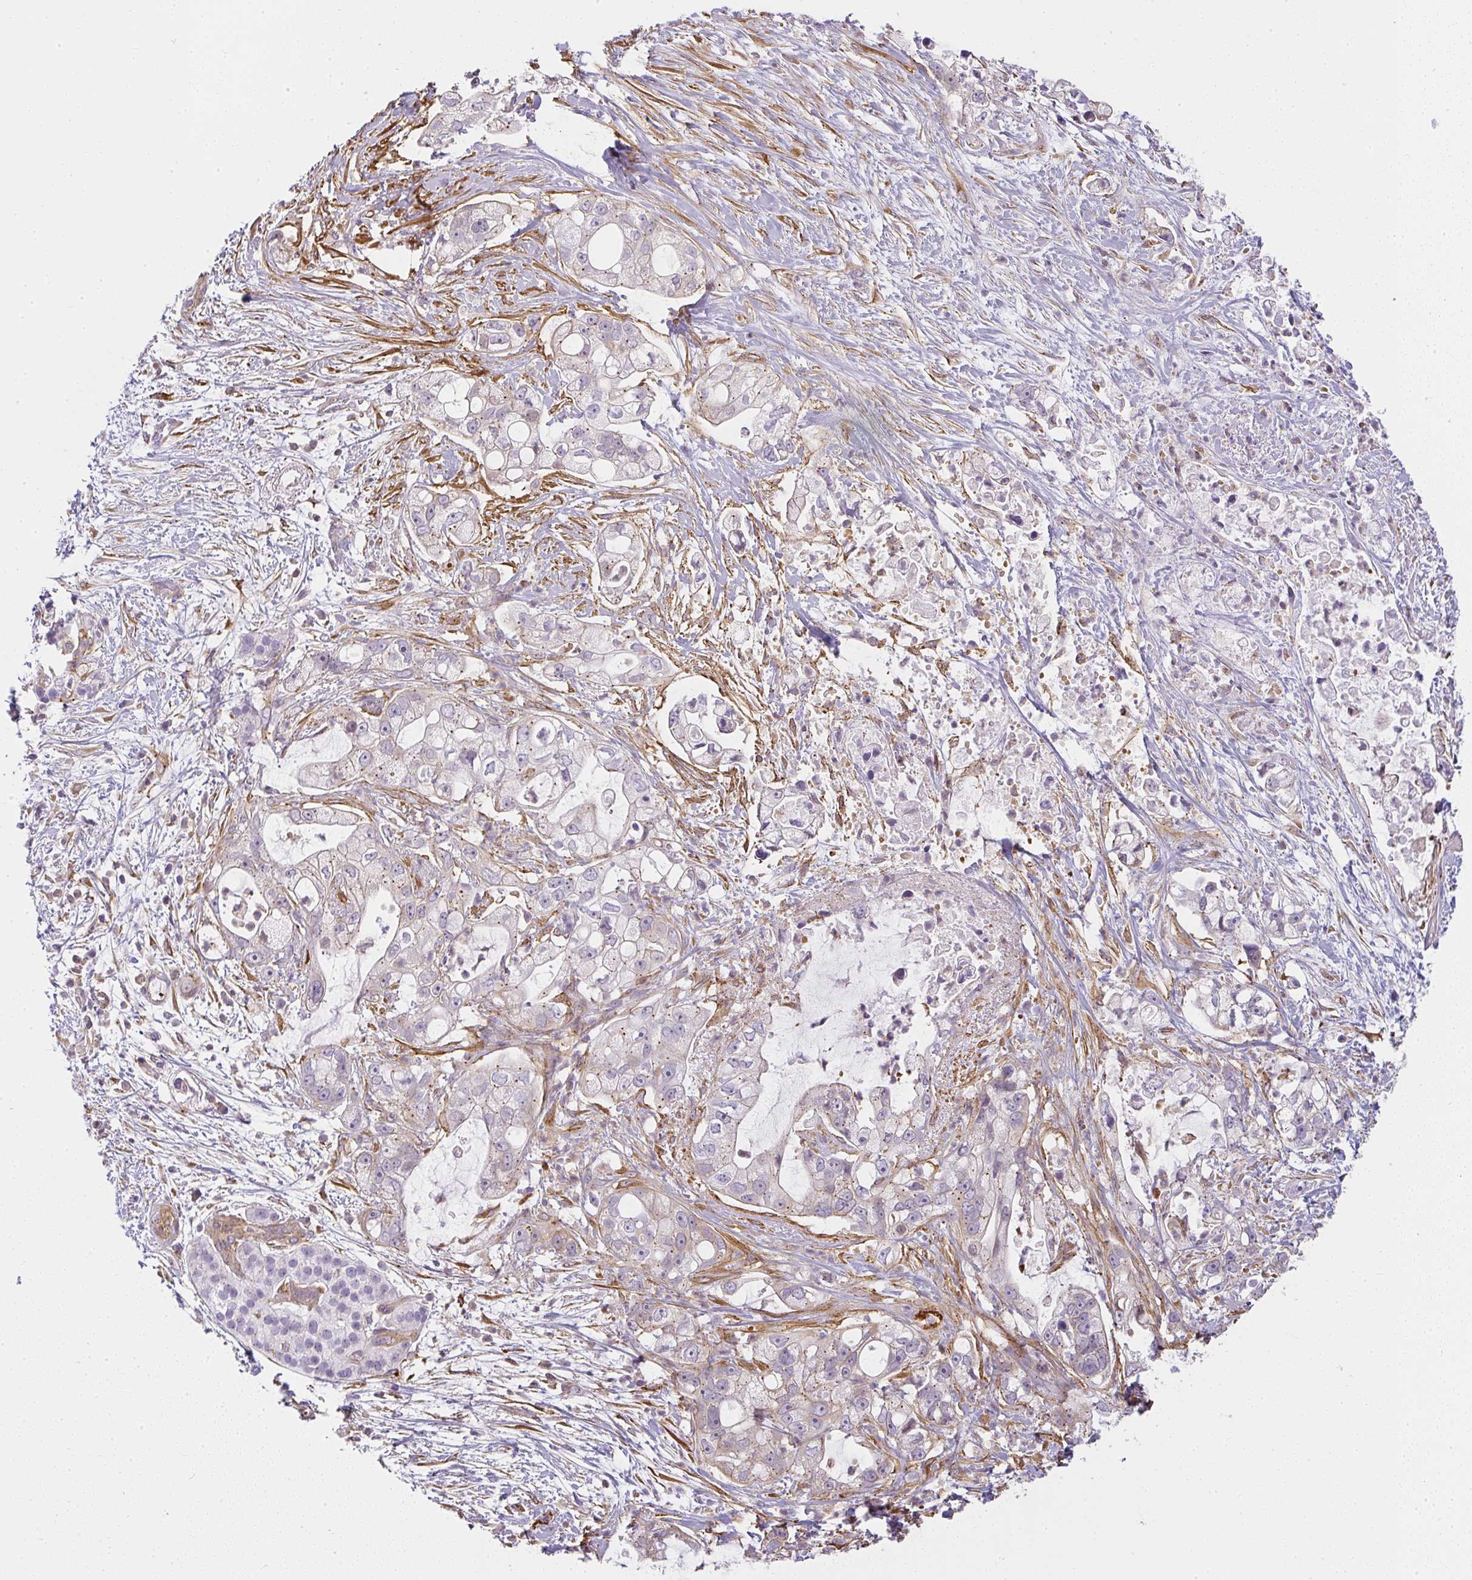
{"staining": {"intensity": "negative", "quantity": "none", "location": "none"}, "tissue": "pancreatic cancer", "cell_type": "Tumor cells", "image_type": "cancer", "snomed": [{"axis": "morphology", "description": "Adenocarcinoma, NOS"}, {"axis": "topography", "description": "Pancreas"}], "caption": "DAB immunohistochemical staining of pancreatic cancer (adenocarcinoma) reveals no significant expression in tumor cells.", "gene": "SULF1", "patient": {"sex": "female", "age": 69}}